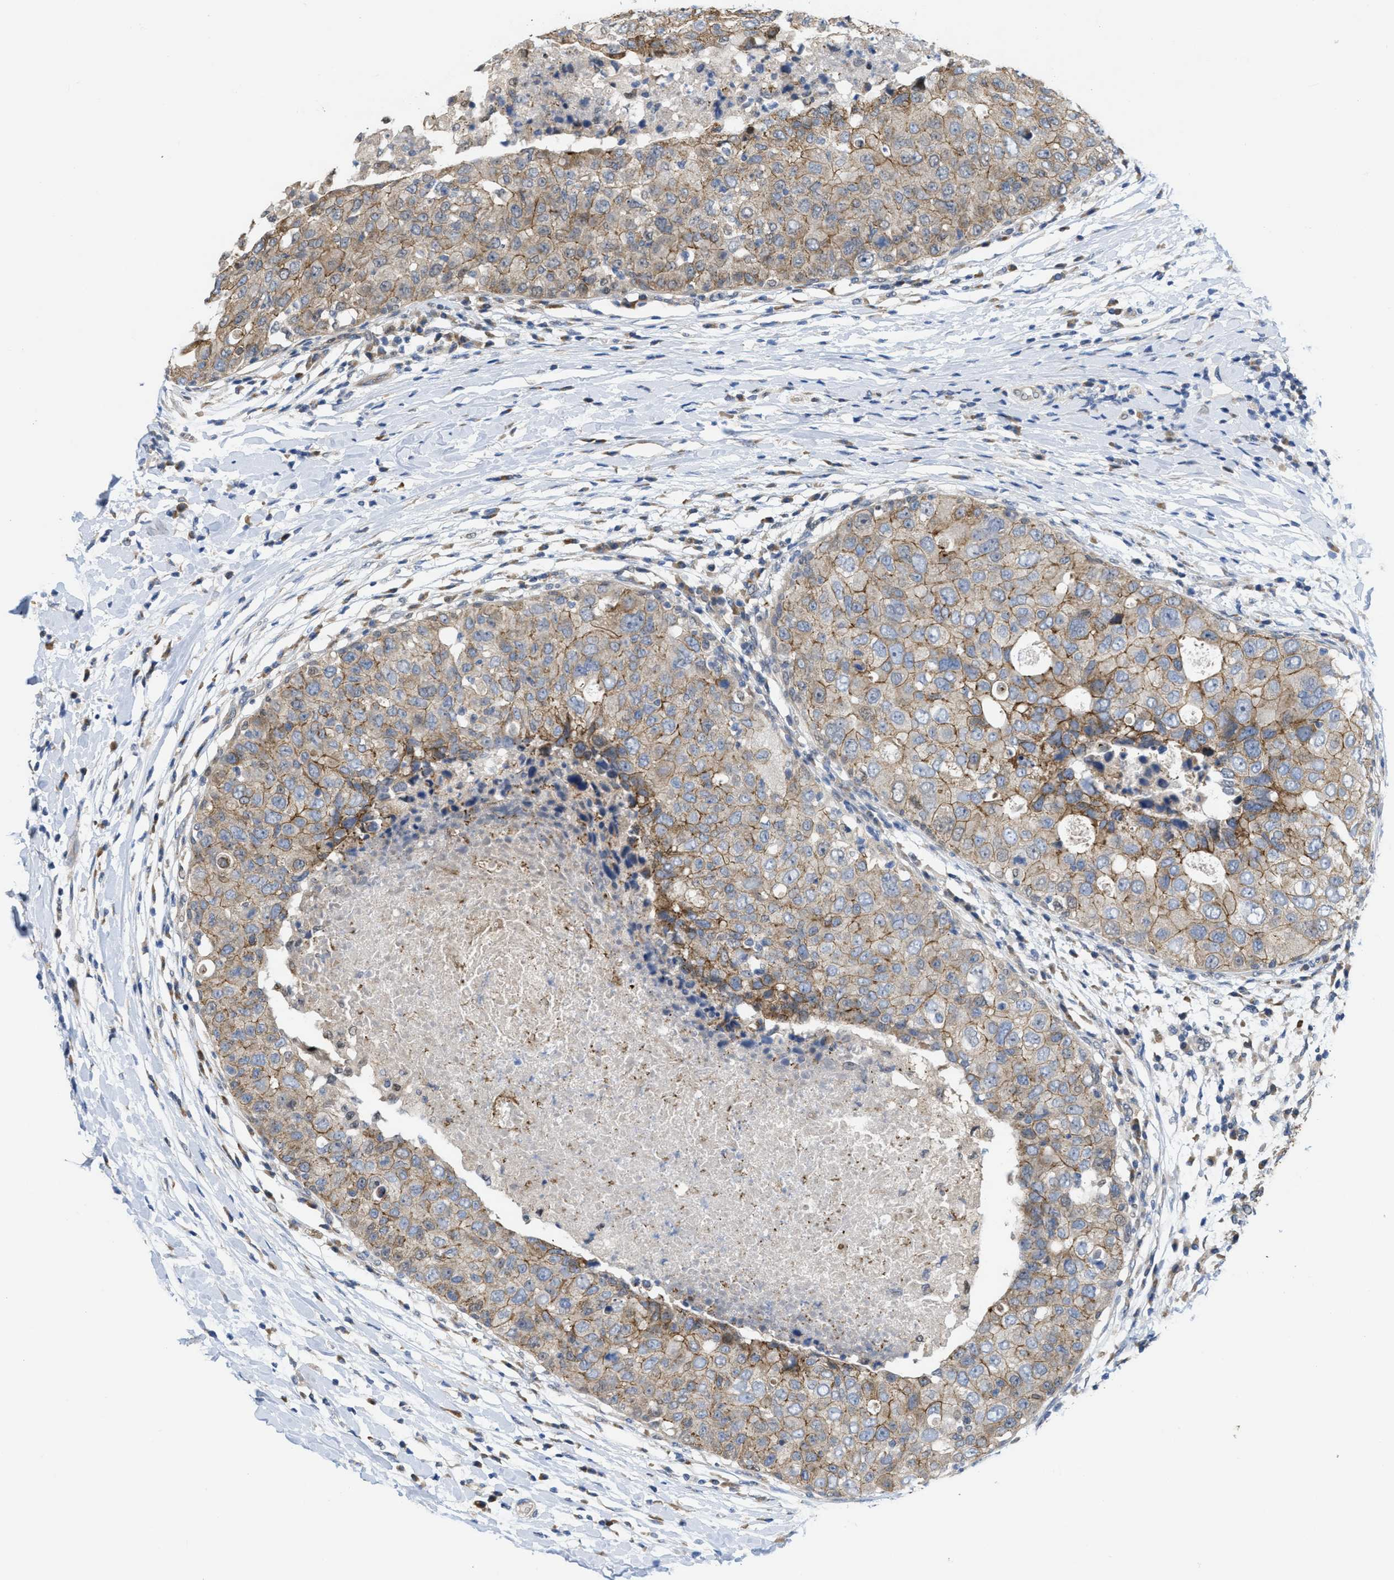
{"staining": {"intensity": "weak", "quantity": "25%-75%", "location": "cytoplasmic/membranous"}, "tissue": "breast cancer", "cell_type": "Tumor cells", "image_type": "cancer", "snomed": [{"axis": "morphology", "description": "Duct carcinoma"}, {"axis": "topography", "description": "Breast"}], "caption": "Protein positivity by immunohistochemistry (IHC) exhibits weak cytoplasmic/membranous positivity in approximately 25%-75% of tumor cells in breast cancer.", "gene": "CDPF1", "patient": {"sex": "female", "age": 27}}